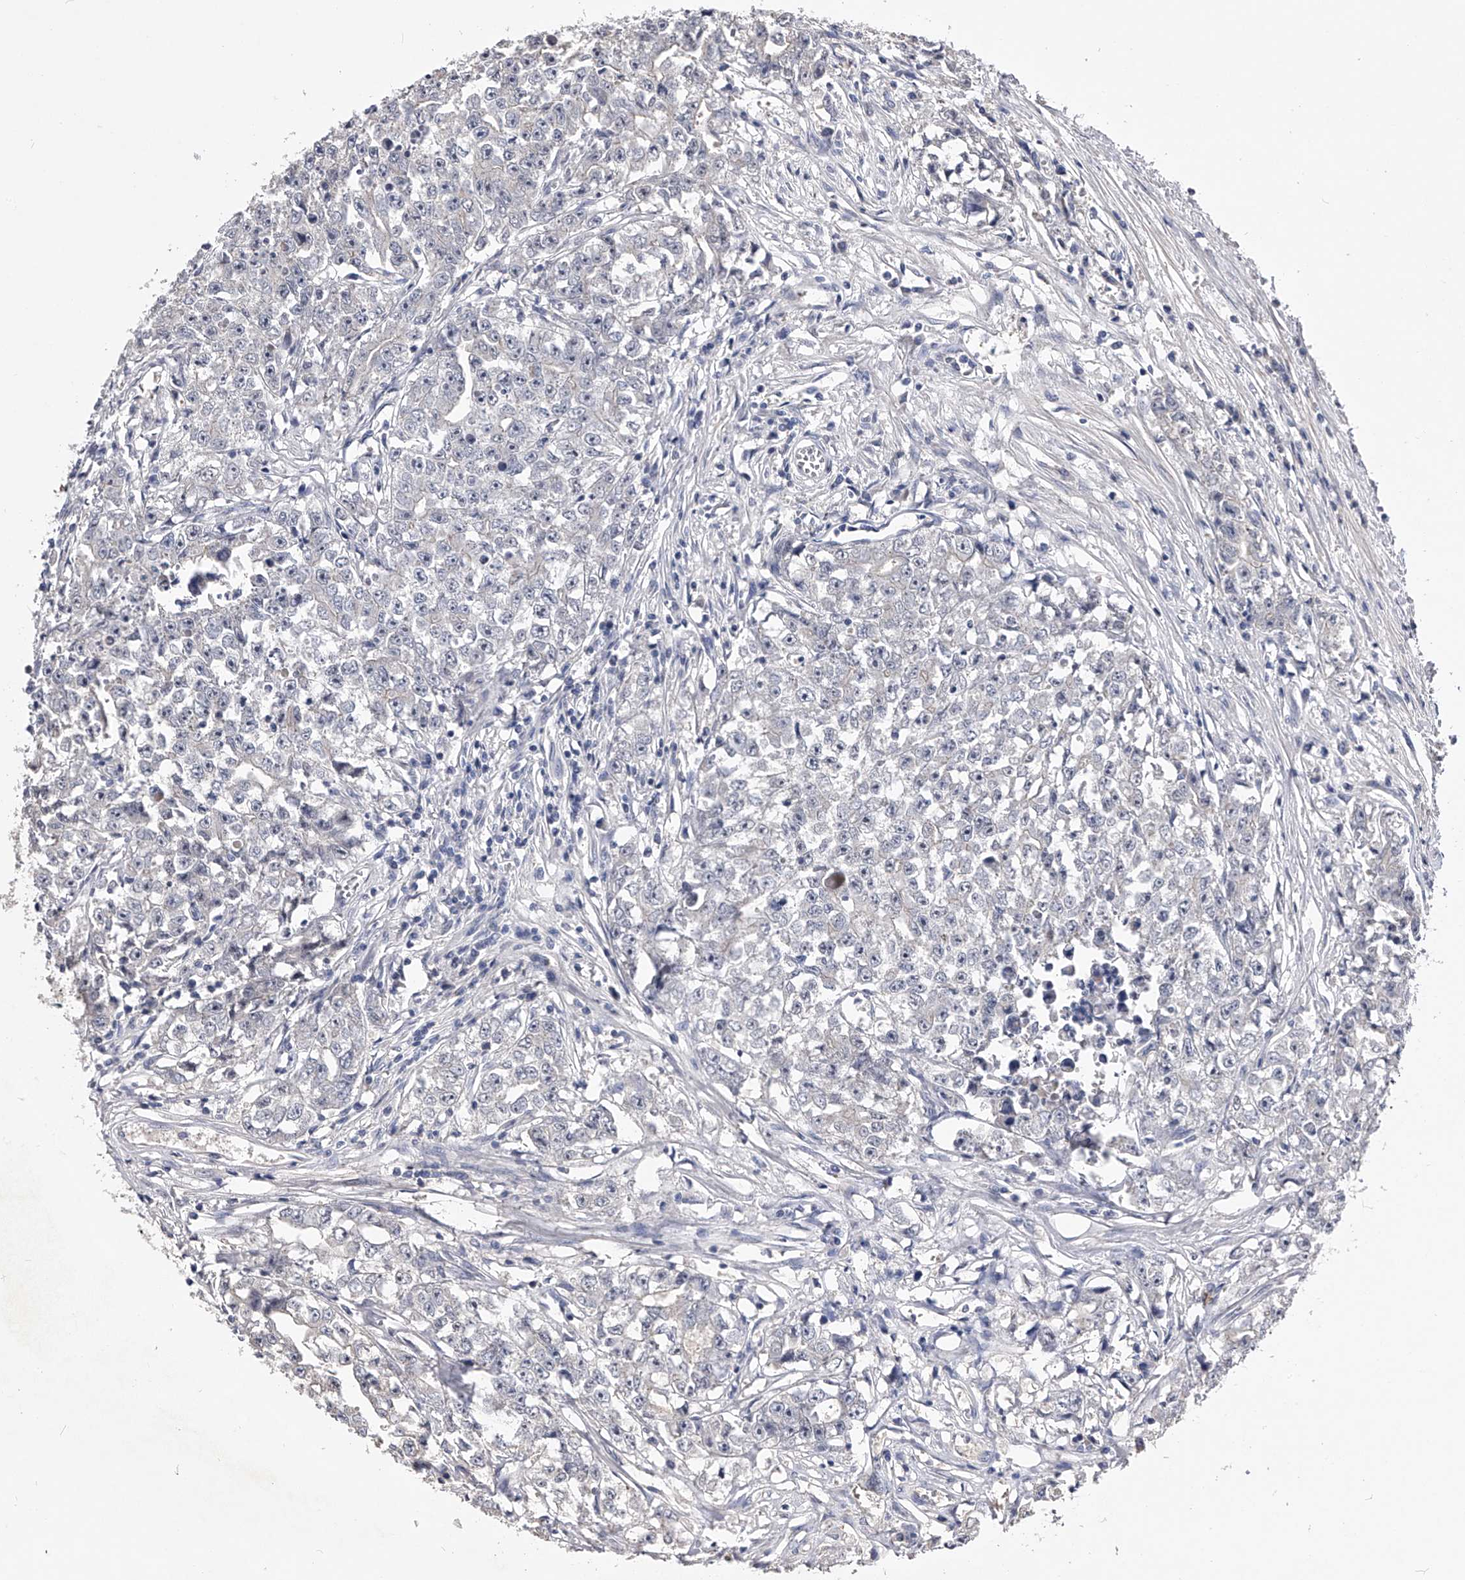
{"staining": {"intensity": "negative", "quantity": "none", "location": "none"}, "tissue": "testis cancer", "cell_type": "Tumor cells", "image_type": "cancer", "snomed": [{"axis": "morphology", "description": "Seminoma, NOS"}, {"axis": "morphology", "description": "Carcinoma, Embryonal, NOS"}, {"axis": "topography", "description": "Testis"}], "caption": "Tumor cells are negative for brown protein staining in seminoma (testis).", "gene": "MDN1", "patient": {"sex": "male", "age": 43}}